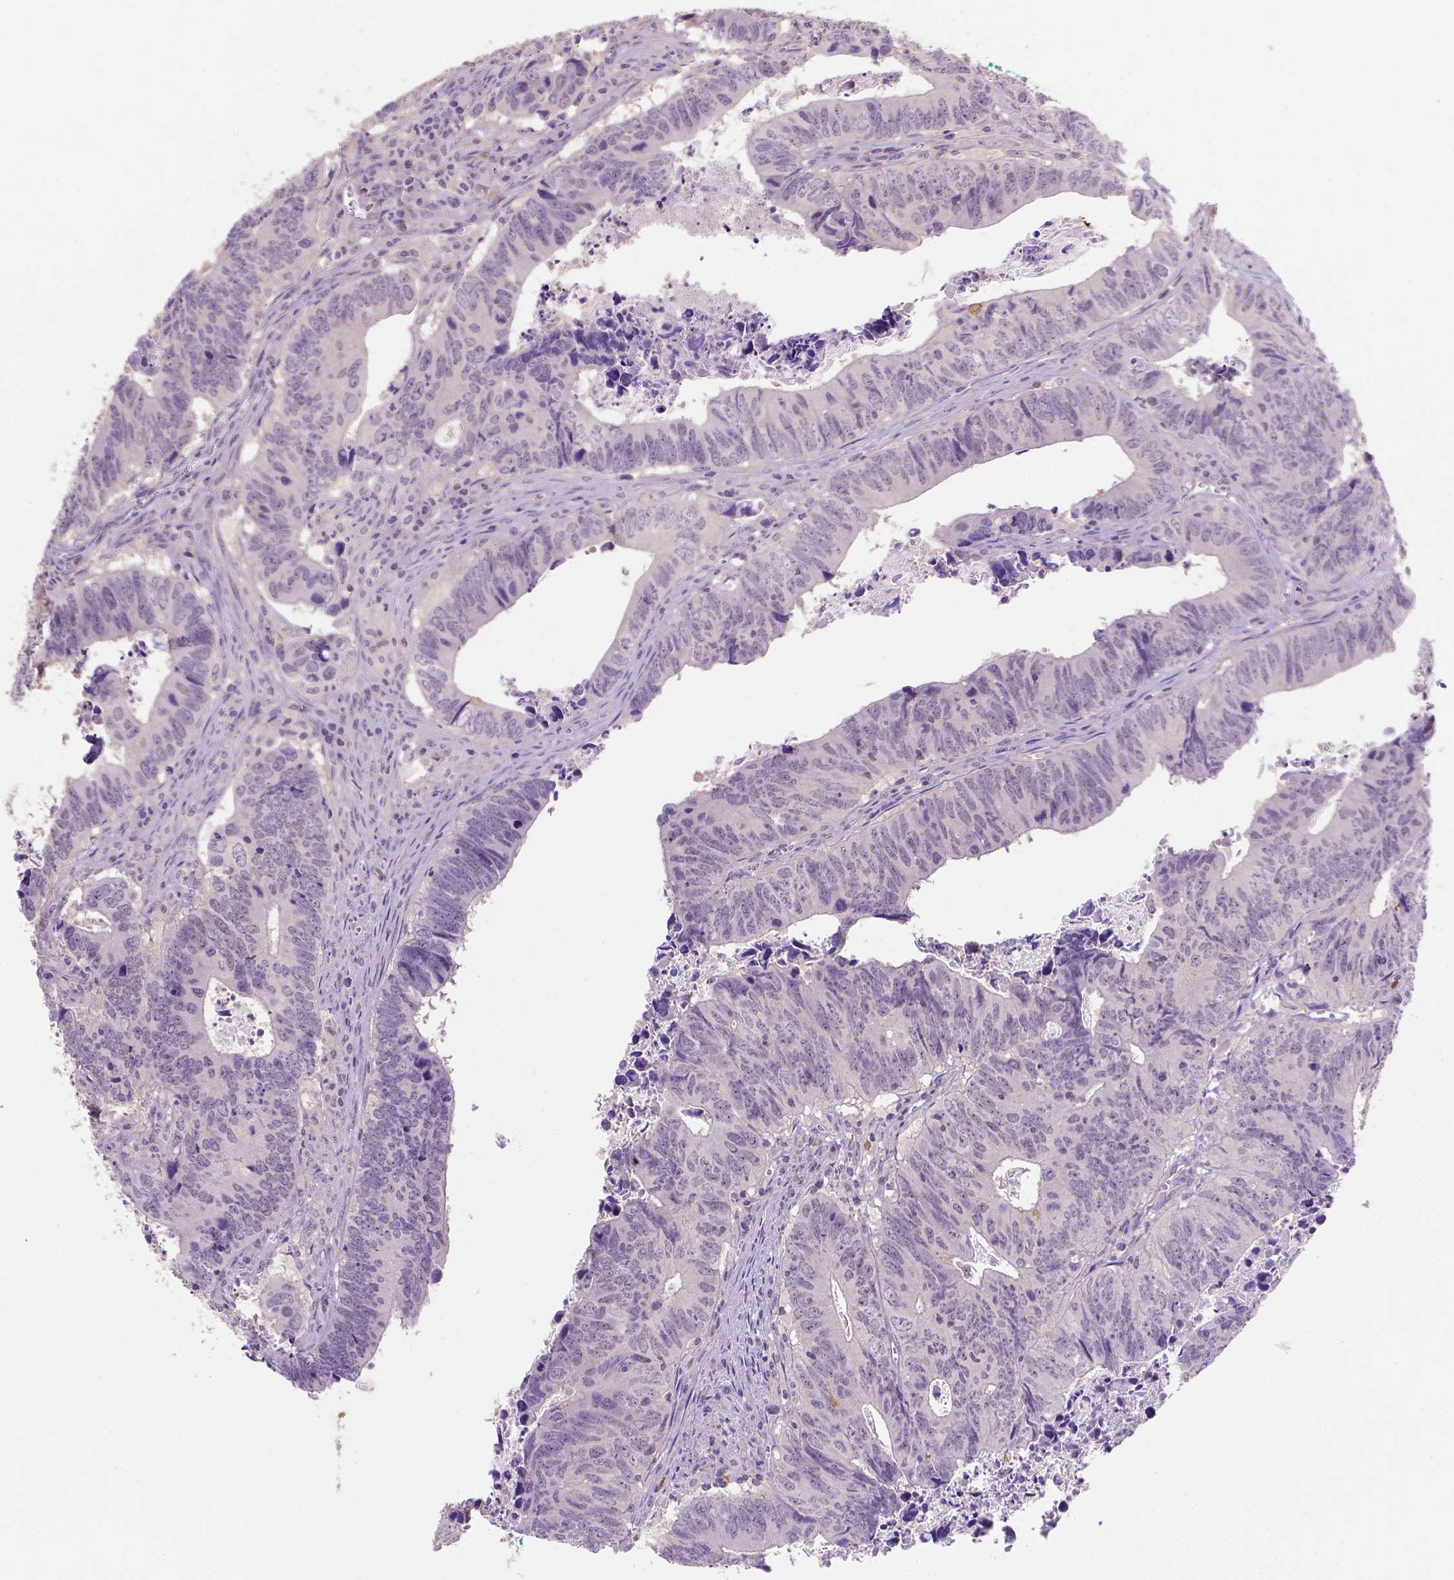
{"staining": {"intensity": "weak", "quantity": "<25%", "location": "nuclear"}, "tissue": "colorectal cancer", "cell_type": "Tumor cells", "image_type": "cancer", "snomed": [{"axis": "morphology", "description": "Adenocarcinoma, NOS"}, {"axis": "topography", "description": "Colon"}], "caption": "A high-resolution histopathology image shows IHC staining of colorectal cancer, which exhibits no significant staining in tumor cells. The staining is performed using DAB brown chromogen with nuclei counter-stained in using hematoxylin.", "gene": "SCML4", "patient": {"sex": "female", "age": 82}}